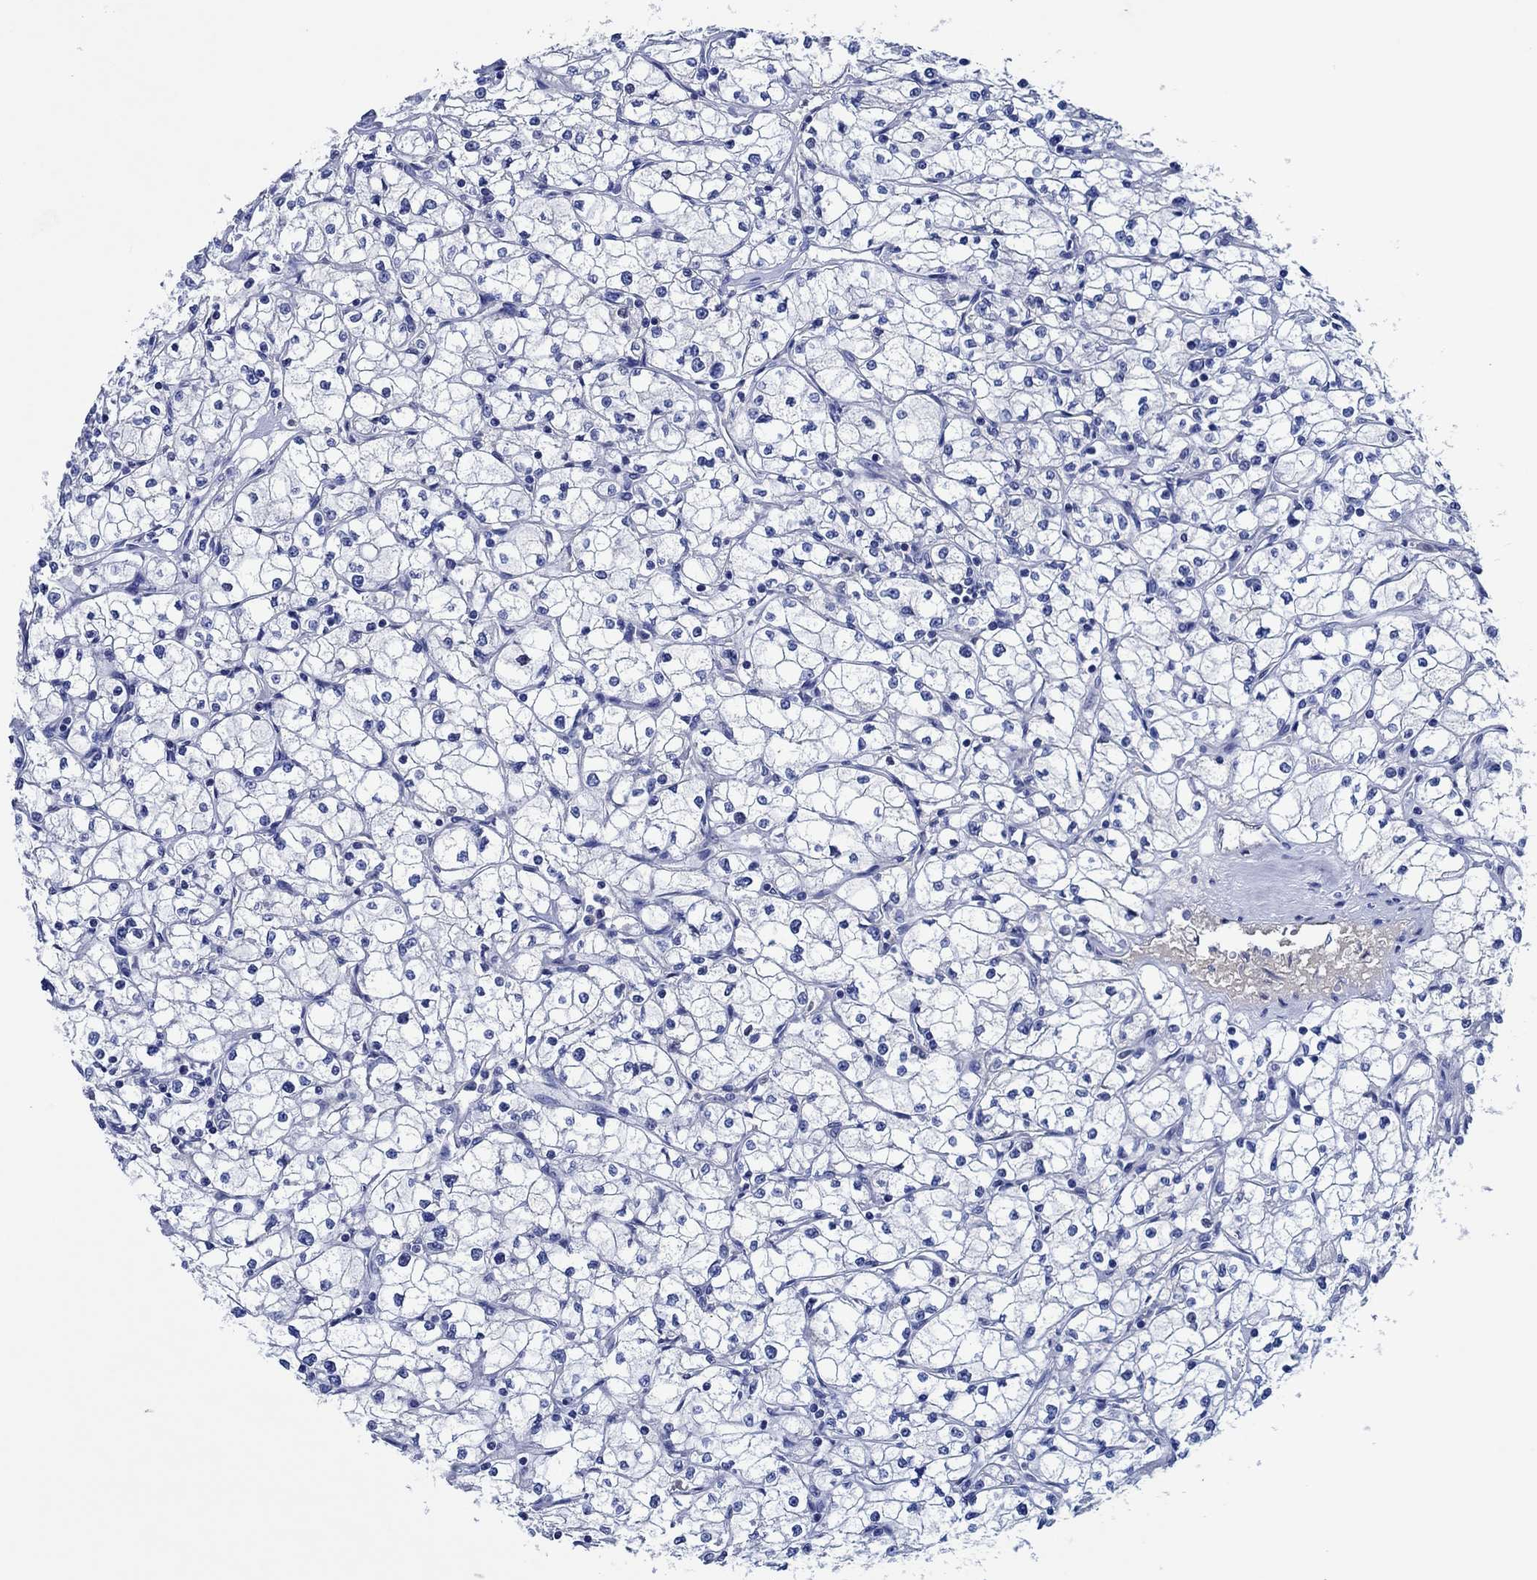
{"staining": {"intensity": "negative", "quantity": "none", "location": "none"}, "tissue": "renal cancer", "cell_type": "Tumor cells", "image_type": "cancer", "snomed": [{"axis": "morphology", "description": "Adenocarcinoma, NOS"}, {"axis": "topography", "description": "Kidney"}], "caption": "The image displays no significant expression in tumor cells of renal cancer (adenocarcinoma).", "gene": "CPNE6", "patient": {"sex": "male", "age": 67}}